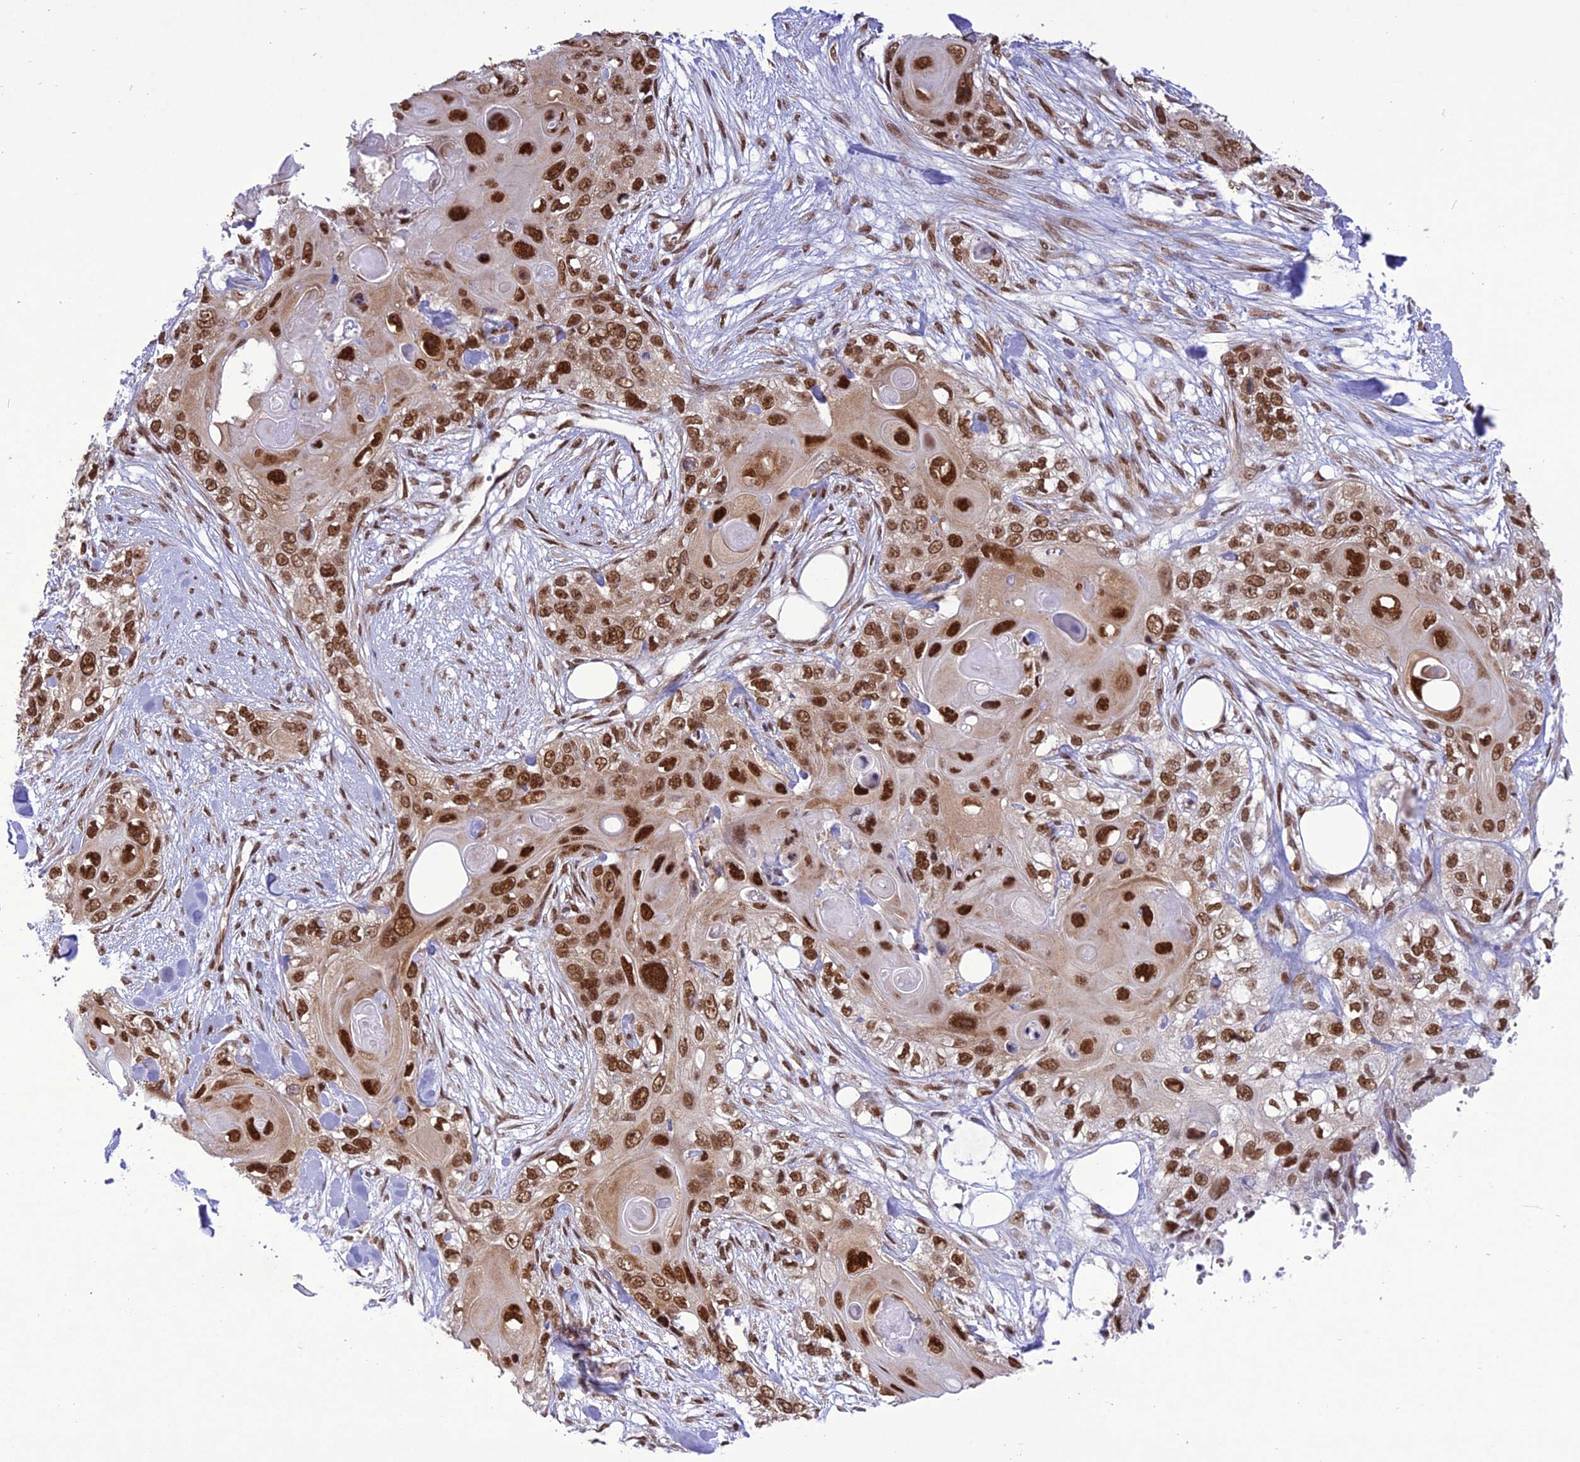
{"staining": {"intensity": "strong", "quantity": ">75%", "location": "nuclear"}, "tissue": "skin cancer", "cell_type": "Tumor cells", "image_type": "cancer", "snomed": [{"axis": "morphology", "description": "Normal tissue, NOS"}, {"axis": "morphology", "description": "Squamous cell carcinoma, NOS"}, {"axis": "topography", "description": "Skin"}], "caption": "DAB (3,3'-diaminobenzidine) immunohistochemical staining of skin cancer demonstrates strong nuclear protein expression in about >75% of tumor cells.", "gene": "DDX1", "patient": {"sex": "male", "age": 72}}